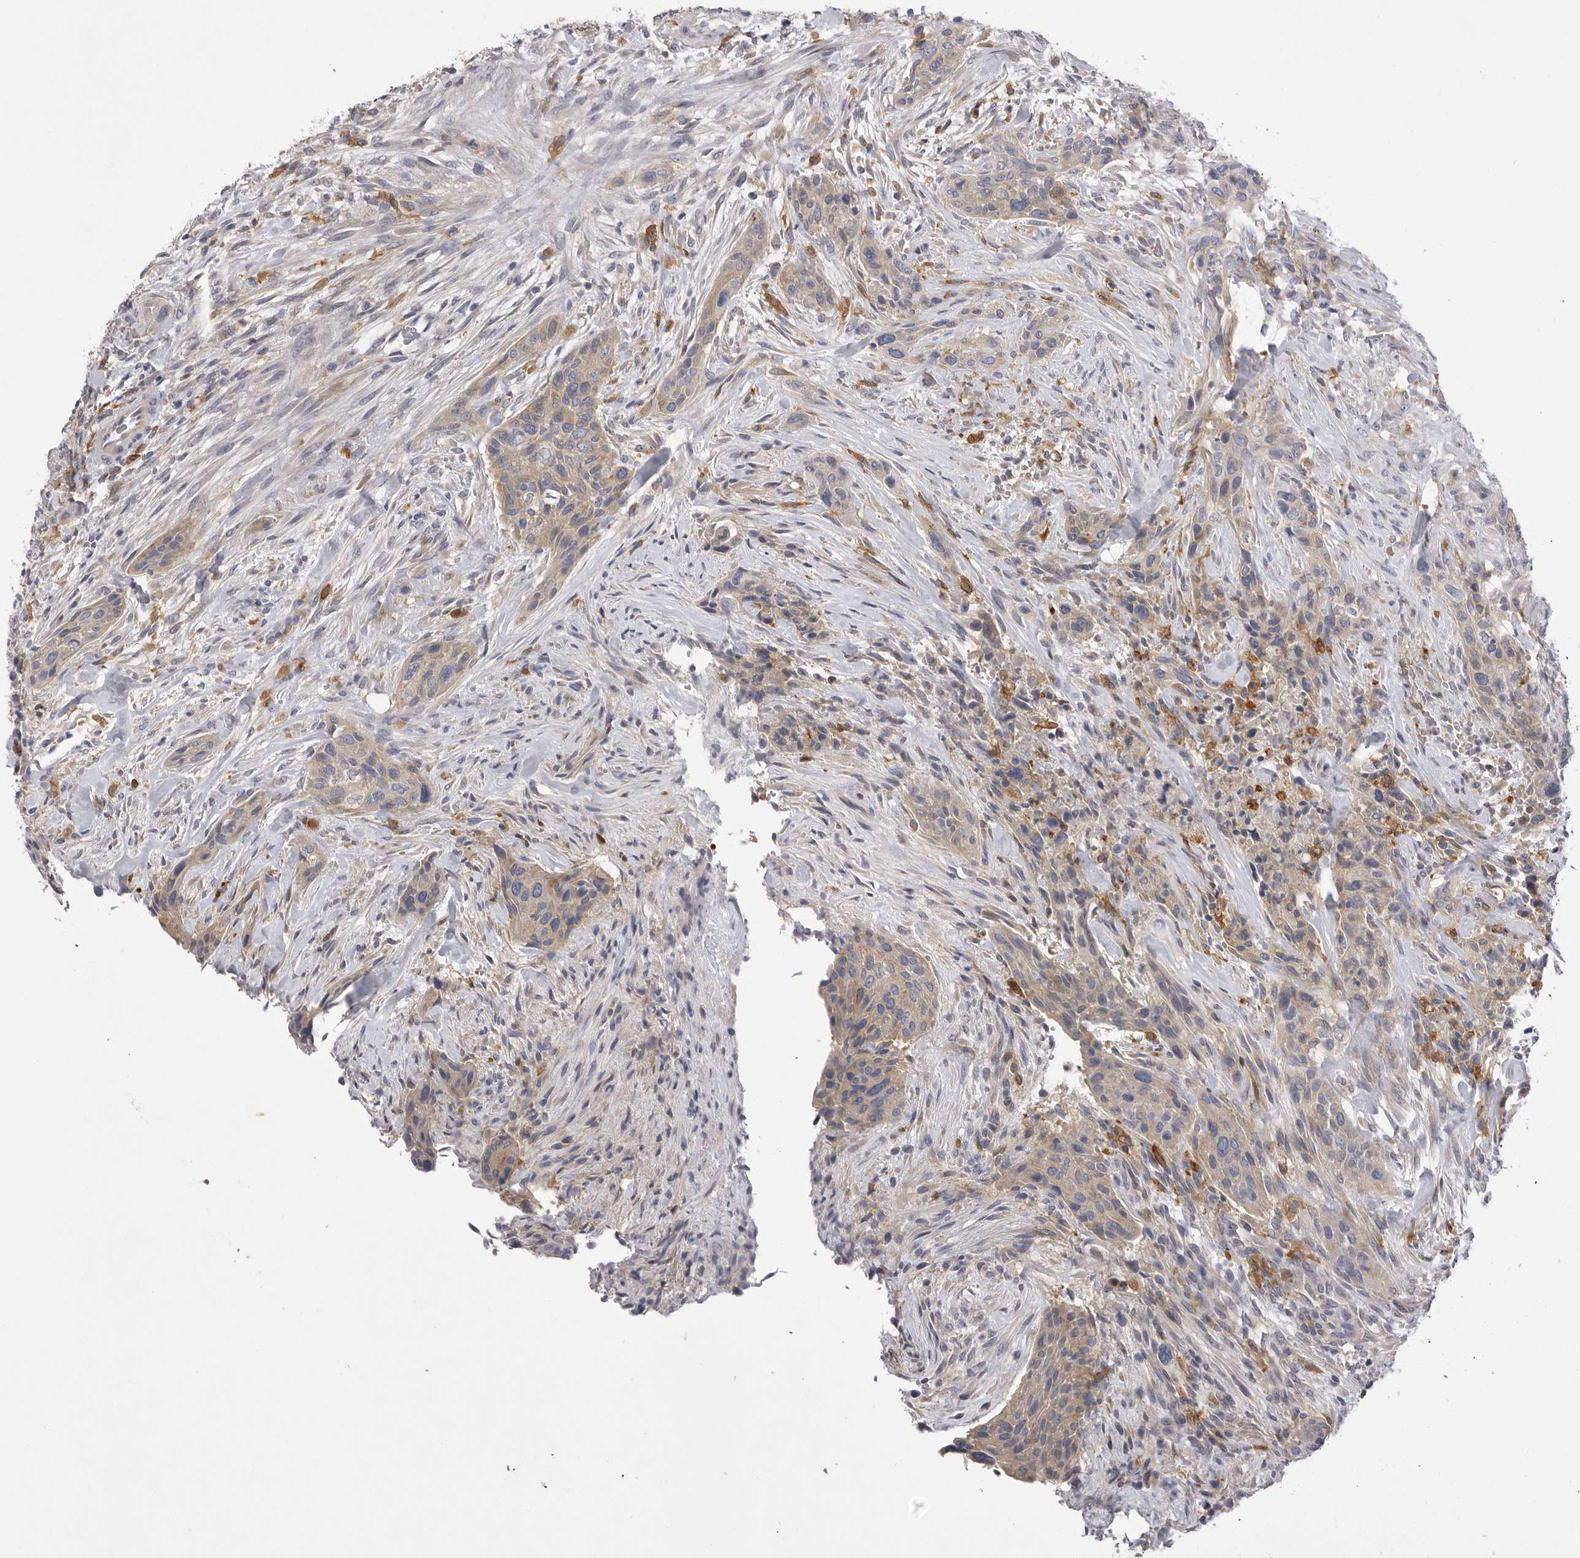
{"staining": {"intensity": "weak", "quantity": "25%-75%", "location": "cytoplasmic/membranous"}, "tissue": "urothelial cancer", "cell_type": "Tumor cells", "image_type": "cancer", "snomed": [{"axis": "morphology", "description": "Urothelial carcinoma, High grade"}, {"axis": "topography", "description": "Urinary bladder"}], "caption": "DAB immunohistochemical staining of urothelial cancer shows weak cytoplasmic/membranous protein positivity in about 25%-75% of tumor cells.", "gene": "VAC14", "patient": {"sex": "male", "age": 35}}